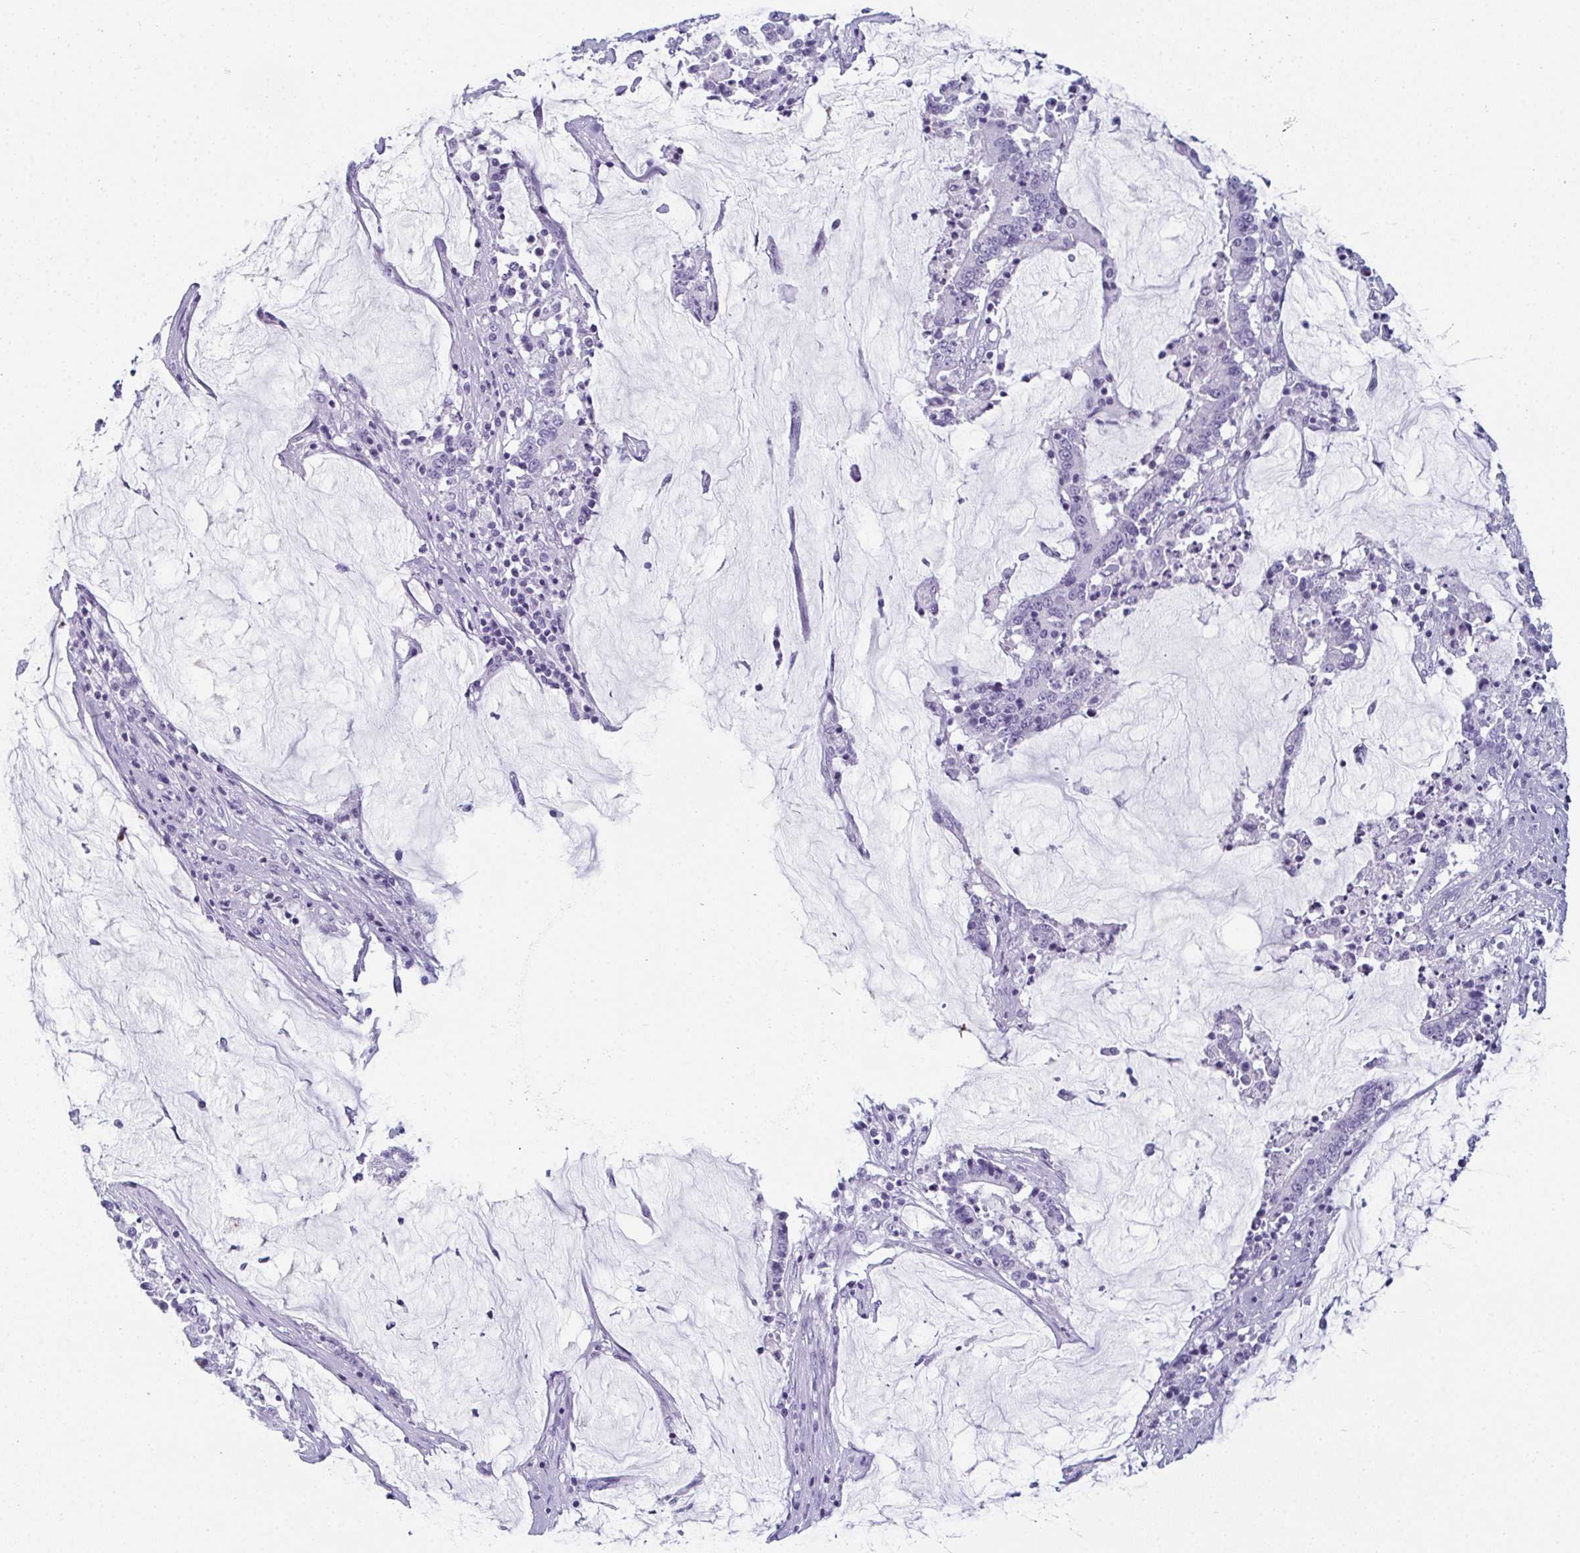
{"staining": {"intensity": "negative", "quantity": "none", "location": "none"}, "tissue": "stomach cancer", "cell_type": "Tumor cells", "image_type": "cancer", "snomed": [{"axis": "morphology", "description": "Adenocarcinoma, NOS"}, {"axis": "topography", "description": "Stomach, upper"}], "caption": "Stomach cancer was stained to show a protein in brown. There is no significant expression in tumor cells.", "gene": "ENKUR", "patient": {"sex": "male", "age": 68}}